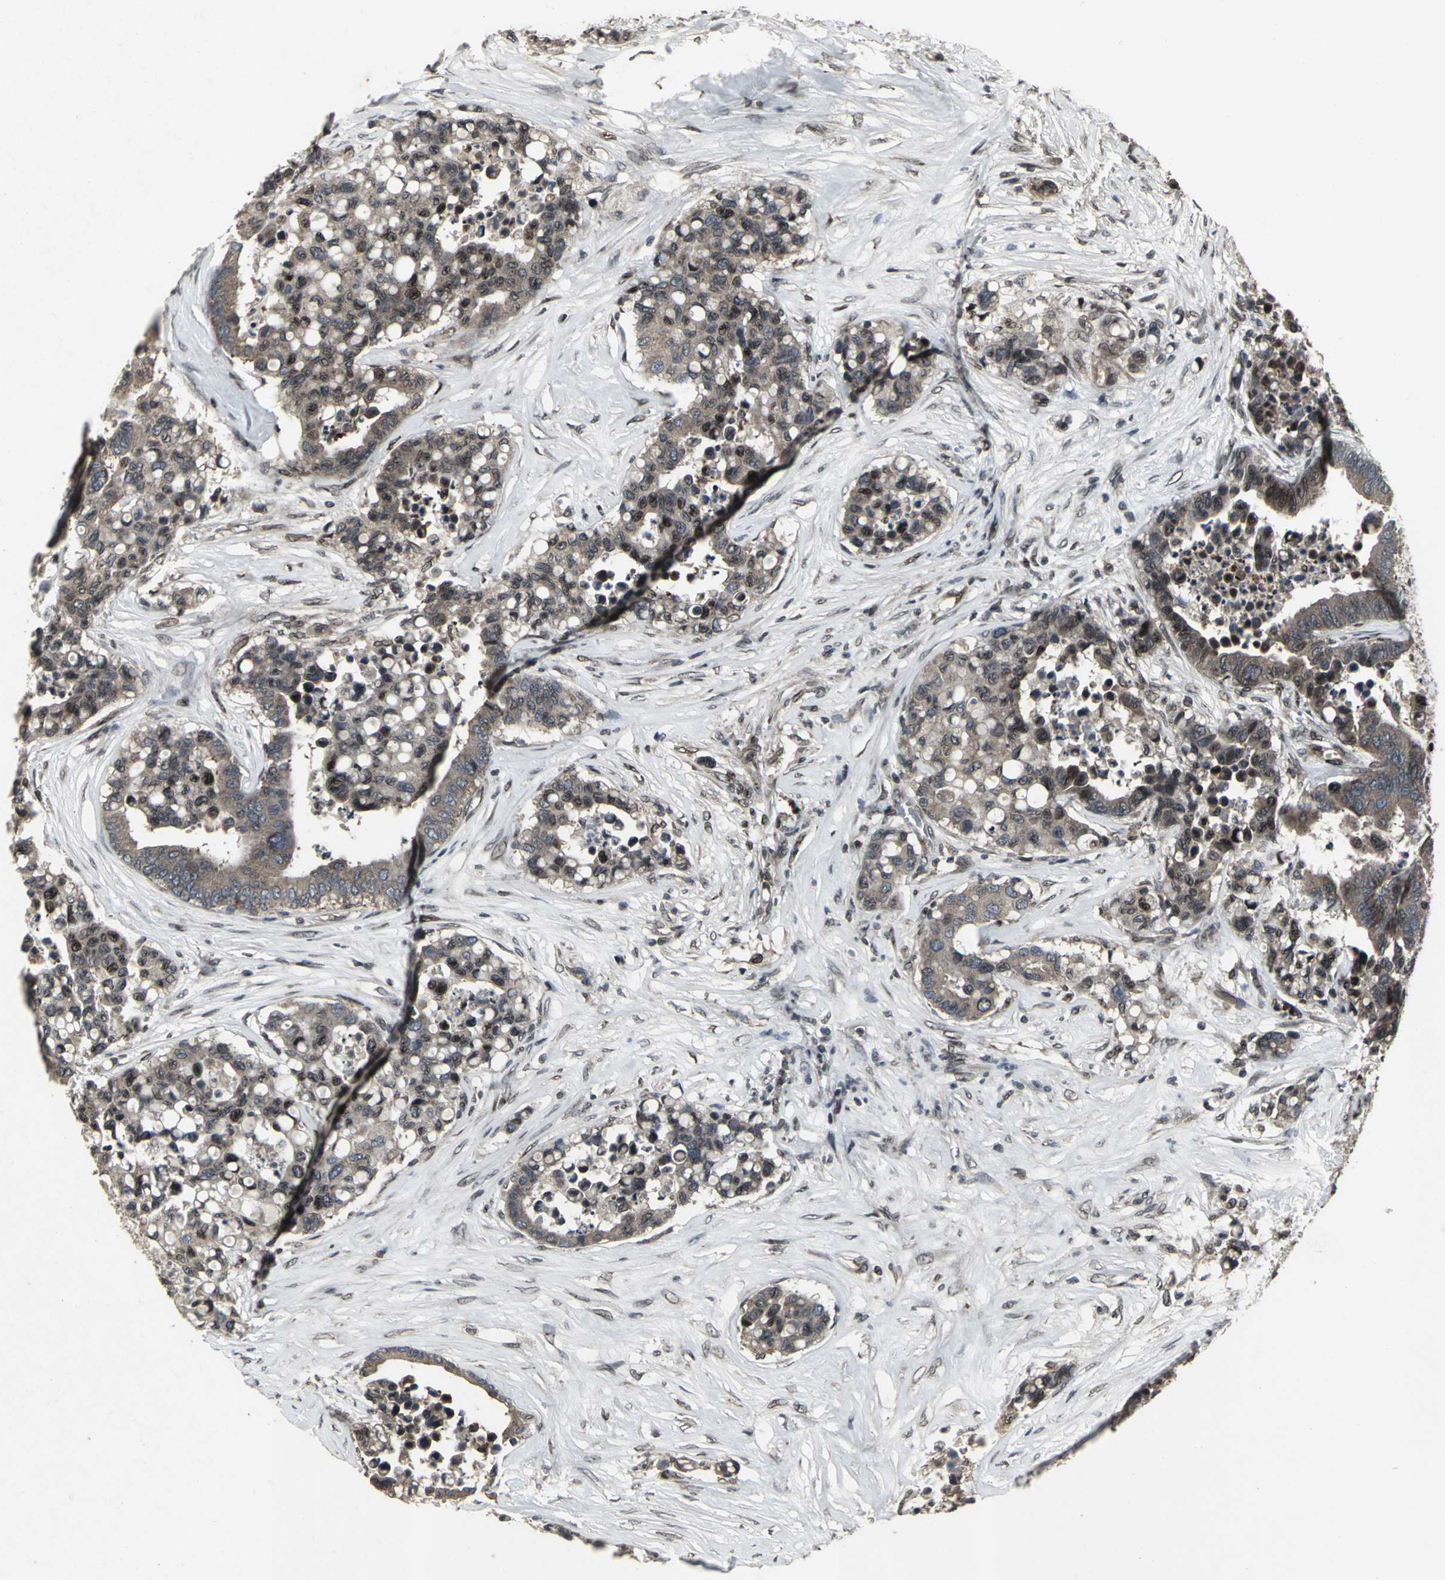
{"staining": {"intensity": "moderate", "quantity": ">75%", "location": "cytoplasmic/membranous,nuclear"}, "tissue": "colorectal cancer", "cell_type": "Tumor cells", "image_type": "cancer", "snomed": [{"axis": "morphology", "description": "Adenocarcinoma, NOS"}, {"axis": "topography", "description": "Colon"}], "caption": "The histopathology image reveals a brown stain indicating the presence of a protein in the cytoplasmic/membranous and nuclear of tumor cells in colorectal cancer. (Brightfield microscopy of DAB IHC at high magnification).", "gene": "SH2B3", "patient": {"sex": "male", "age": 82}}